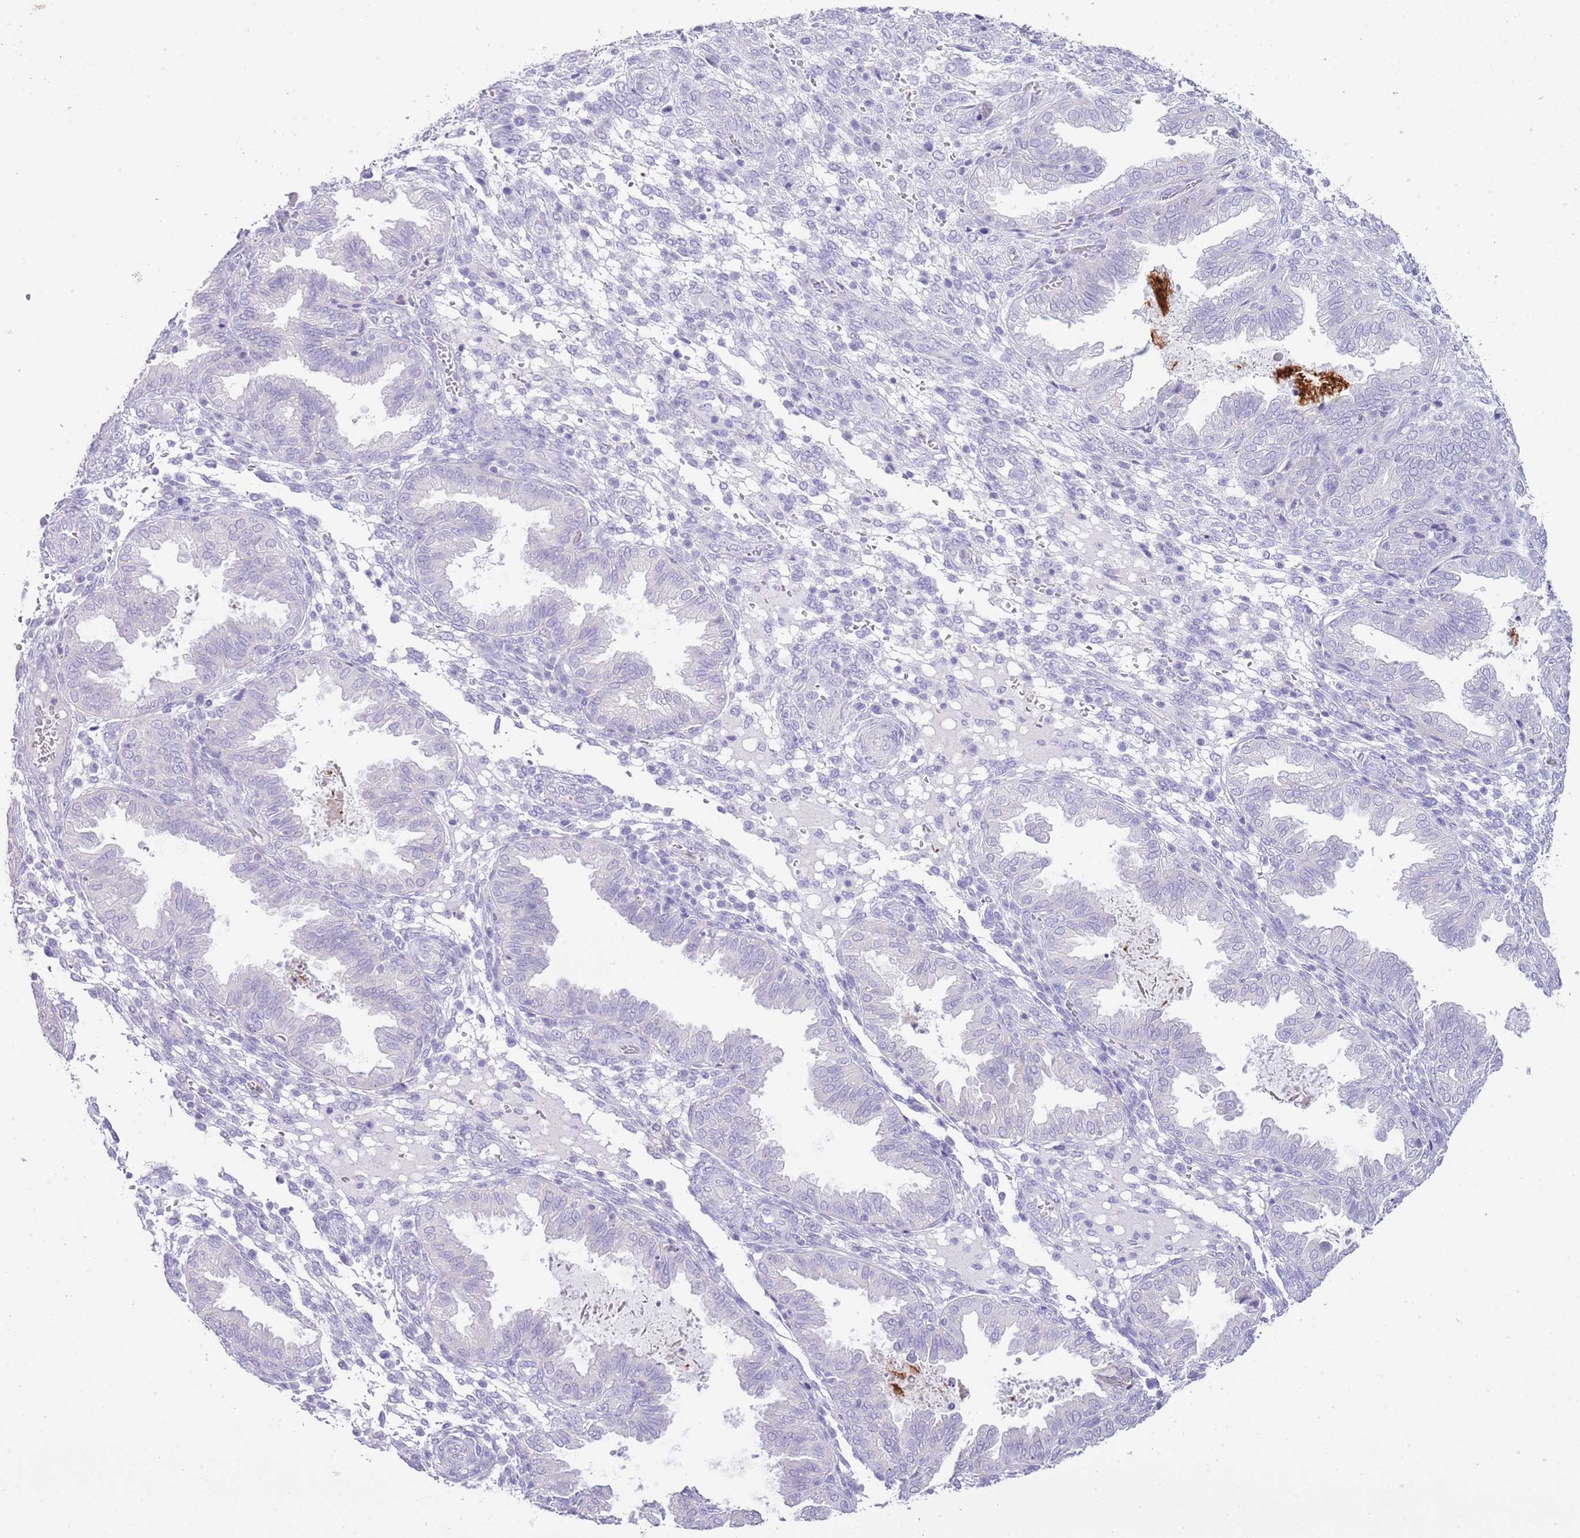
{"staining": {"intensity": "negative", "quantity": "none", "location": "none"}, "tissue": "endometrium", "cell_type": "Cells in endometrial stroma", "image_type": "normal", "snomed": [{"axis": "morphology", "description": "Normal tissue, NOS"}, {"axis": "topography", "description": "Endometrium"}], "caption": "Photomicrograph shows no significant protein staining in cells in endometrial stroma of normal endometrium.", "gene": "OR2Z1", "patient": {"sex": "female", "age": 33}}